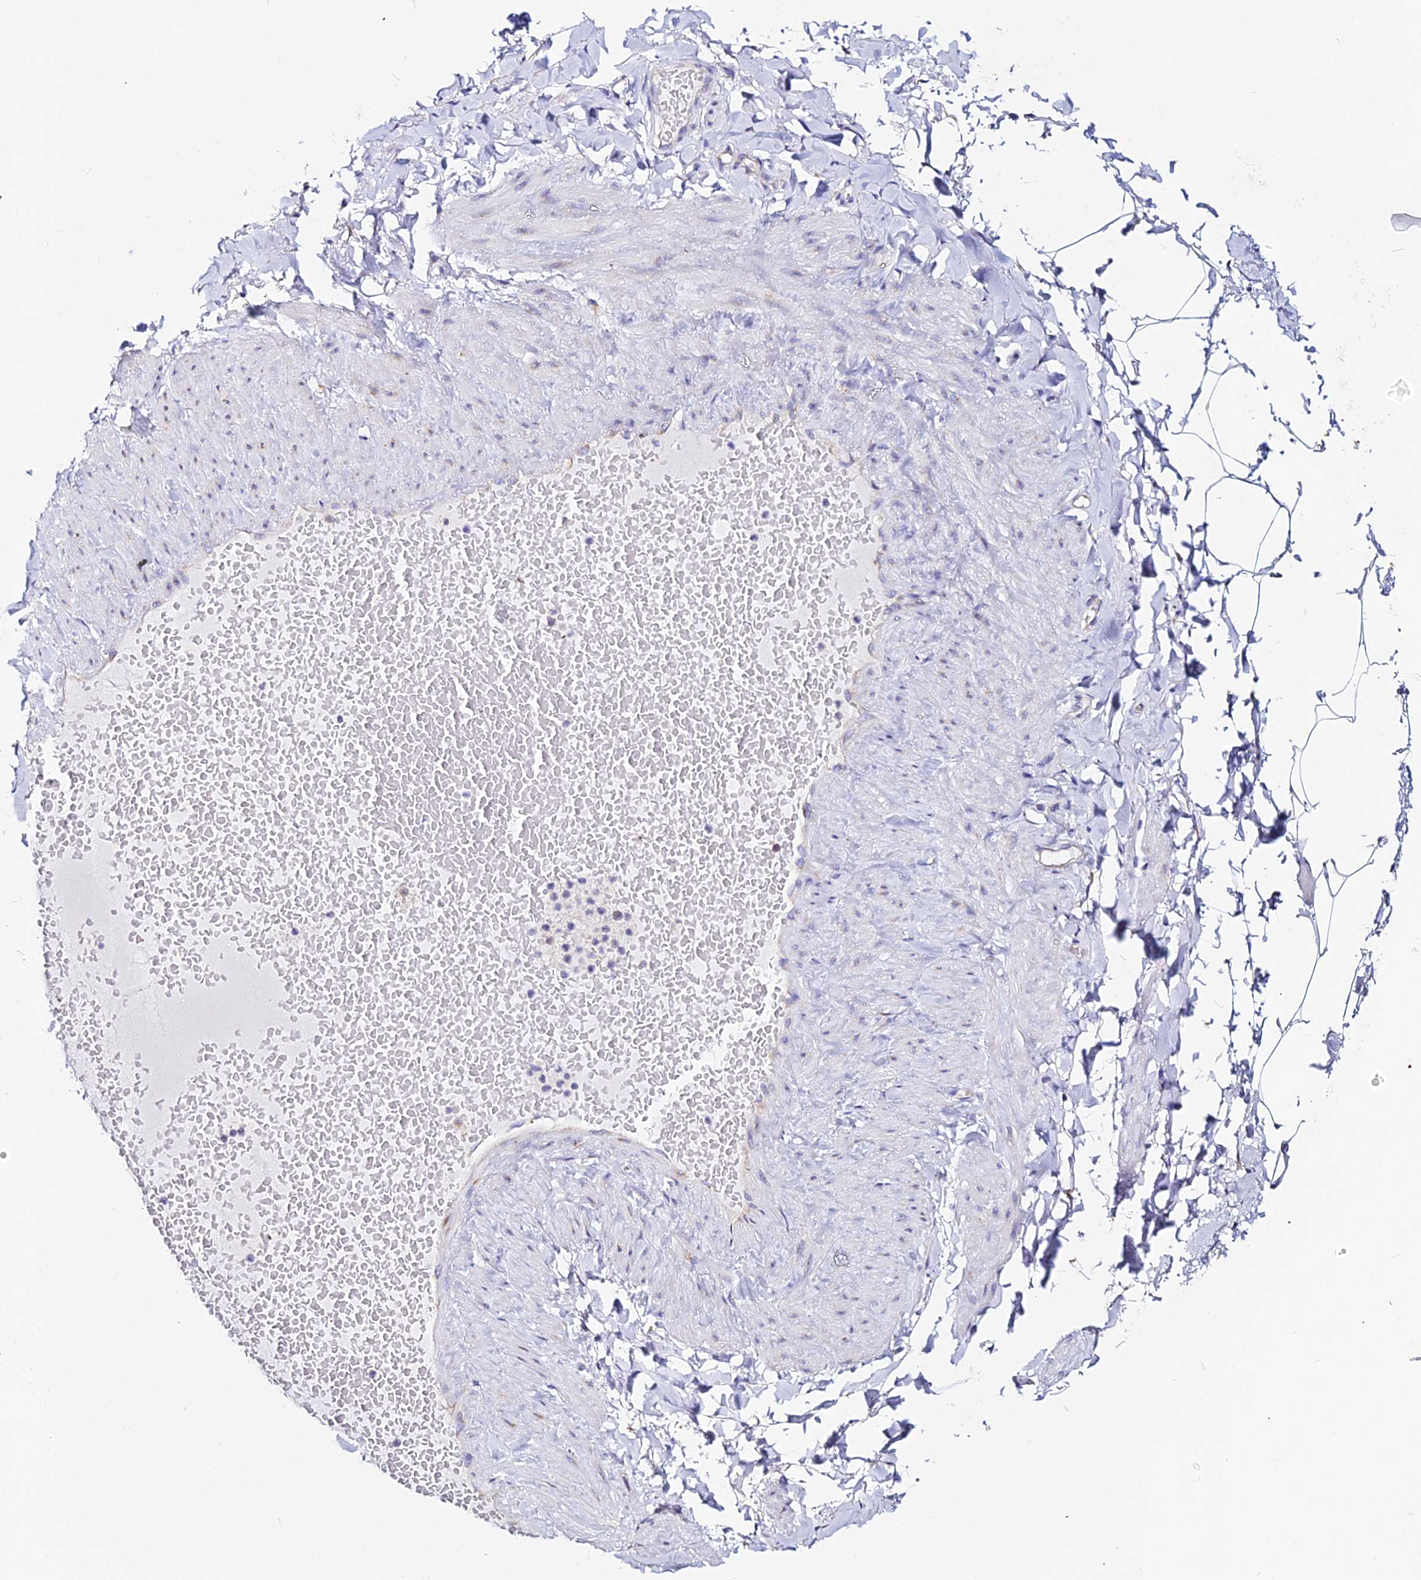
{"staining": {"intensity": "negative", "quantity": "none", "location": "none"}, "tissue": "adipose tissue", "cell_type": "Adipocytes", "image_type": "normal", "snomed": [{"axis": "morphology", "description": "Normal tissue, NOS"}, {"axis": "topography", "description": "Soft tissue"}, {"axis": "topography", "description": "Vascular tissue"}], "caption": "This is an immunohistochemistry (IHC) image of benign adipose tissue. There is no positivity in adipocytes.", "gene": "EEF1G", "patient": {"sex": "male", "age": 54}}